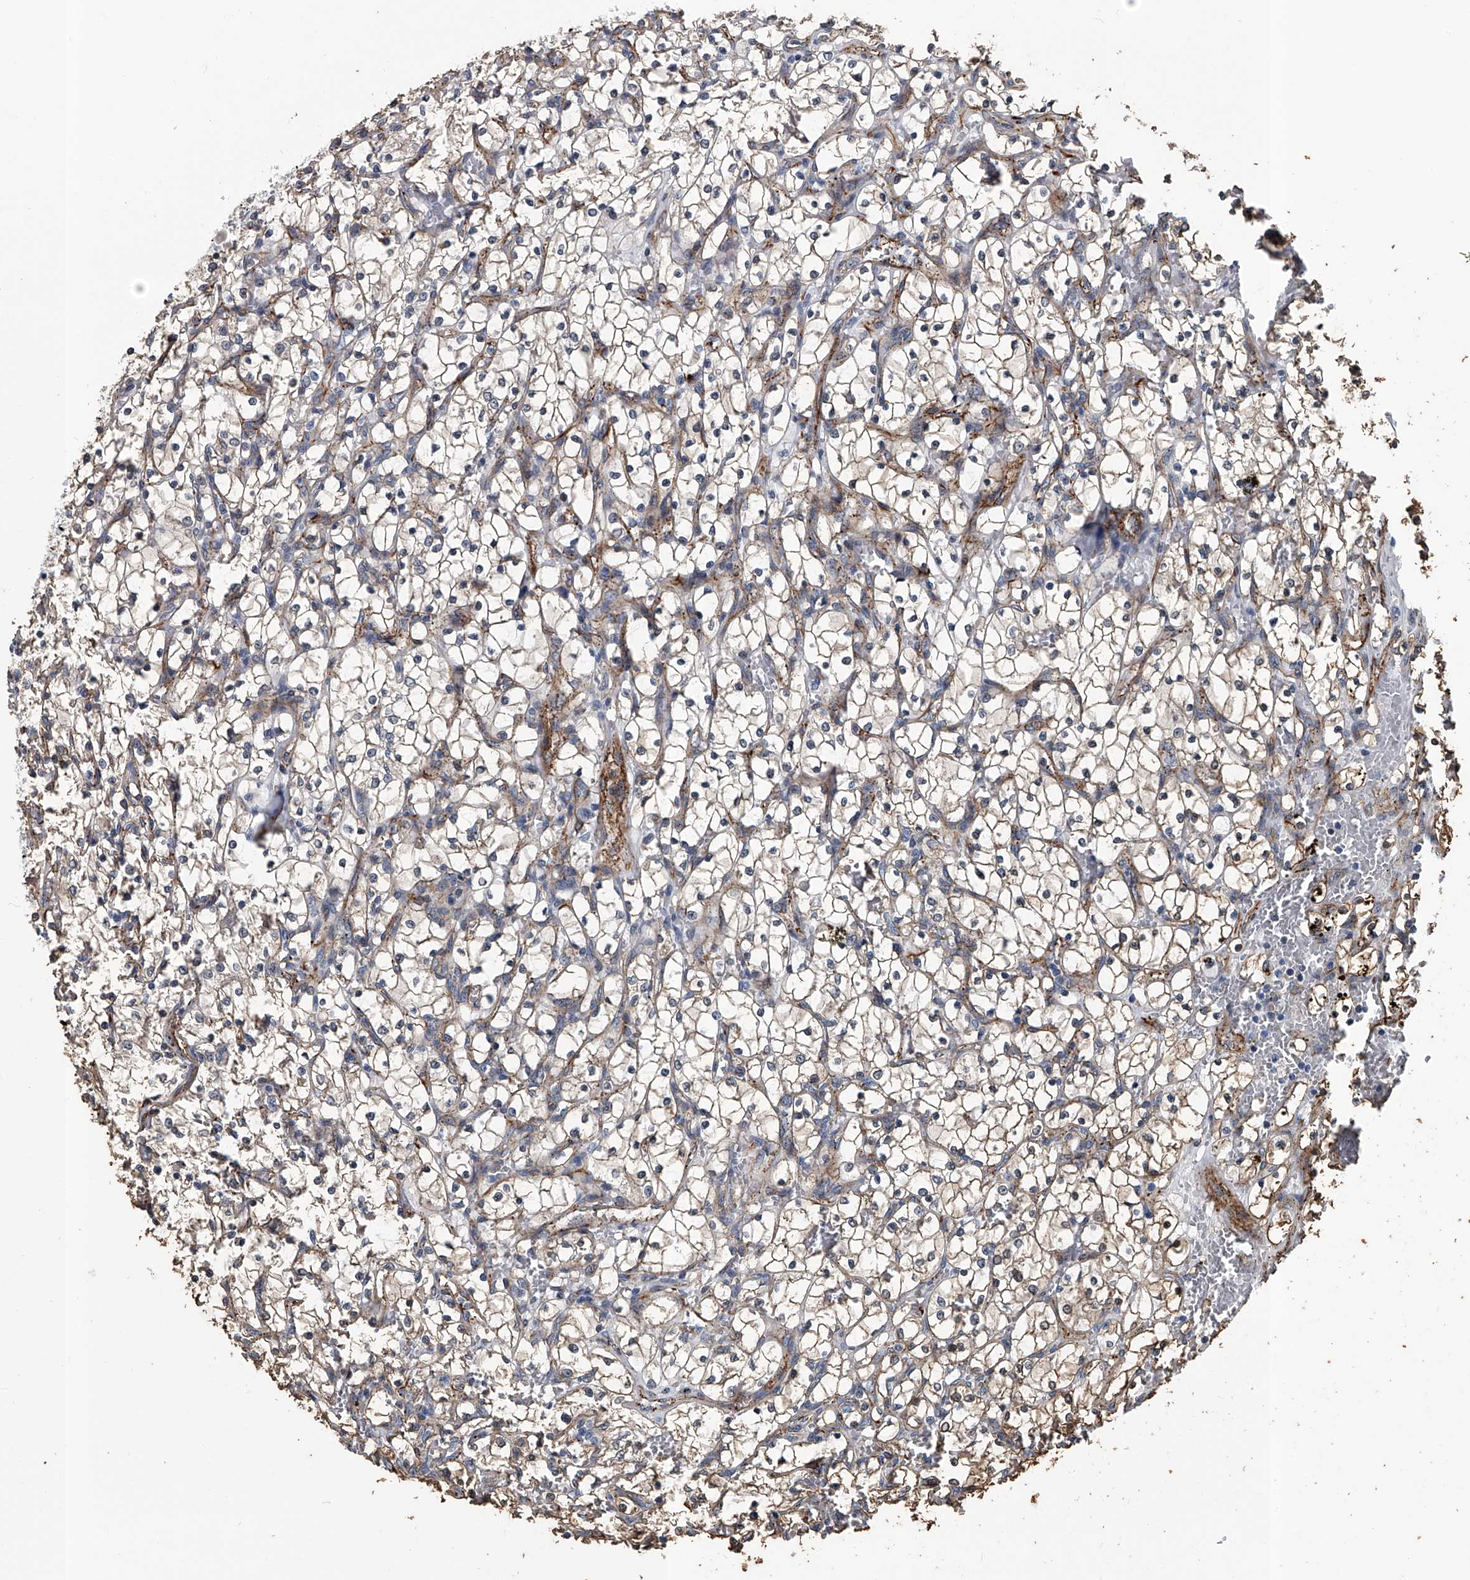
{"staining": {"intensity": "weak", "quantity": "25%-75%", "location": "cytoplasmic/membranous"}, "tissue": "renal cancer", "cell_type": "Tumor cells", "image_type": "cancer", "snomed": [{"axis": "morphology", "description": "Adenocarcinoma, NOS"}, {"axis": "topography", "description": "Kidney"}], "caption": "High-power microscopy captured an immunohistochemistry image of renal cancer (adenocarcinoma), revealing weak cytoplasmic/membranous staining in about 25%-75% of tumor cells.", "gene": "LDLRAD2", "patient": {"sex": "female", "age": 69}}